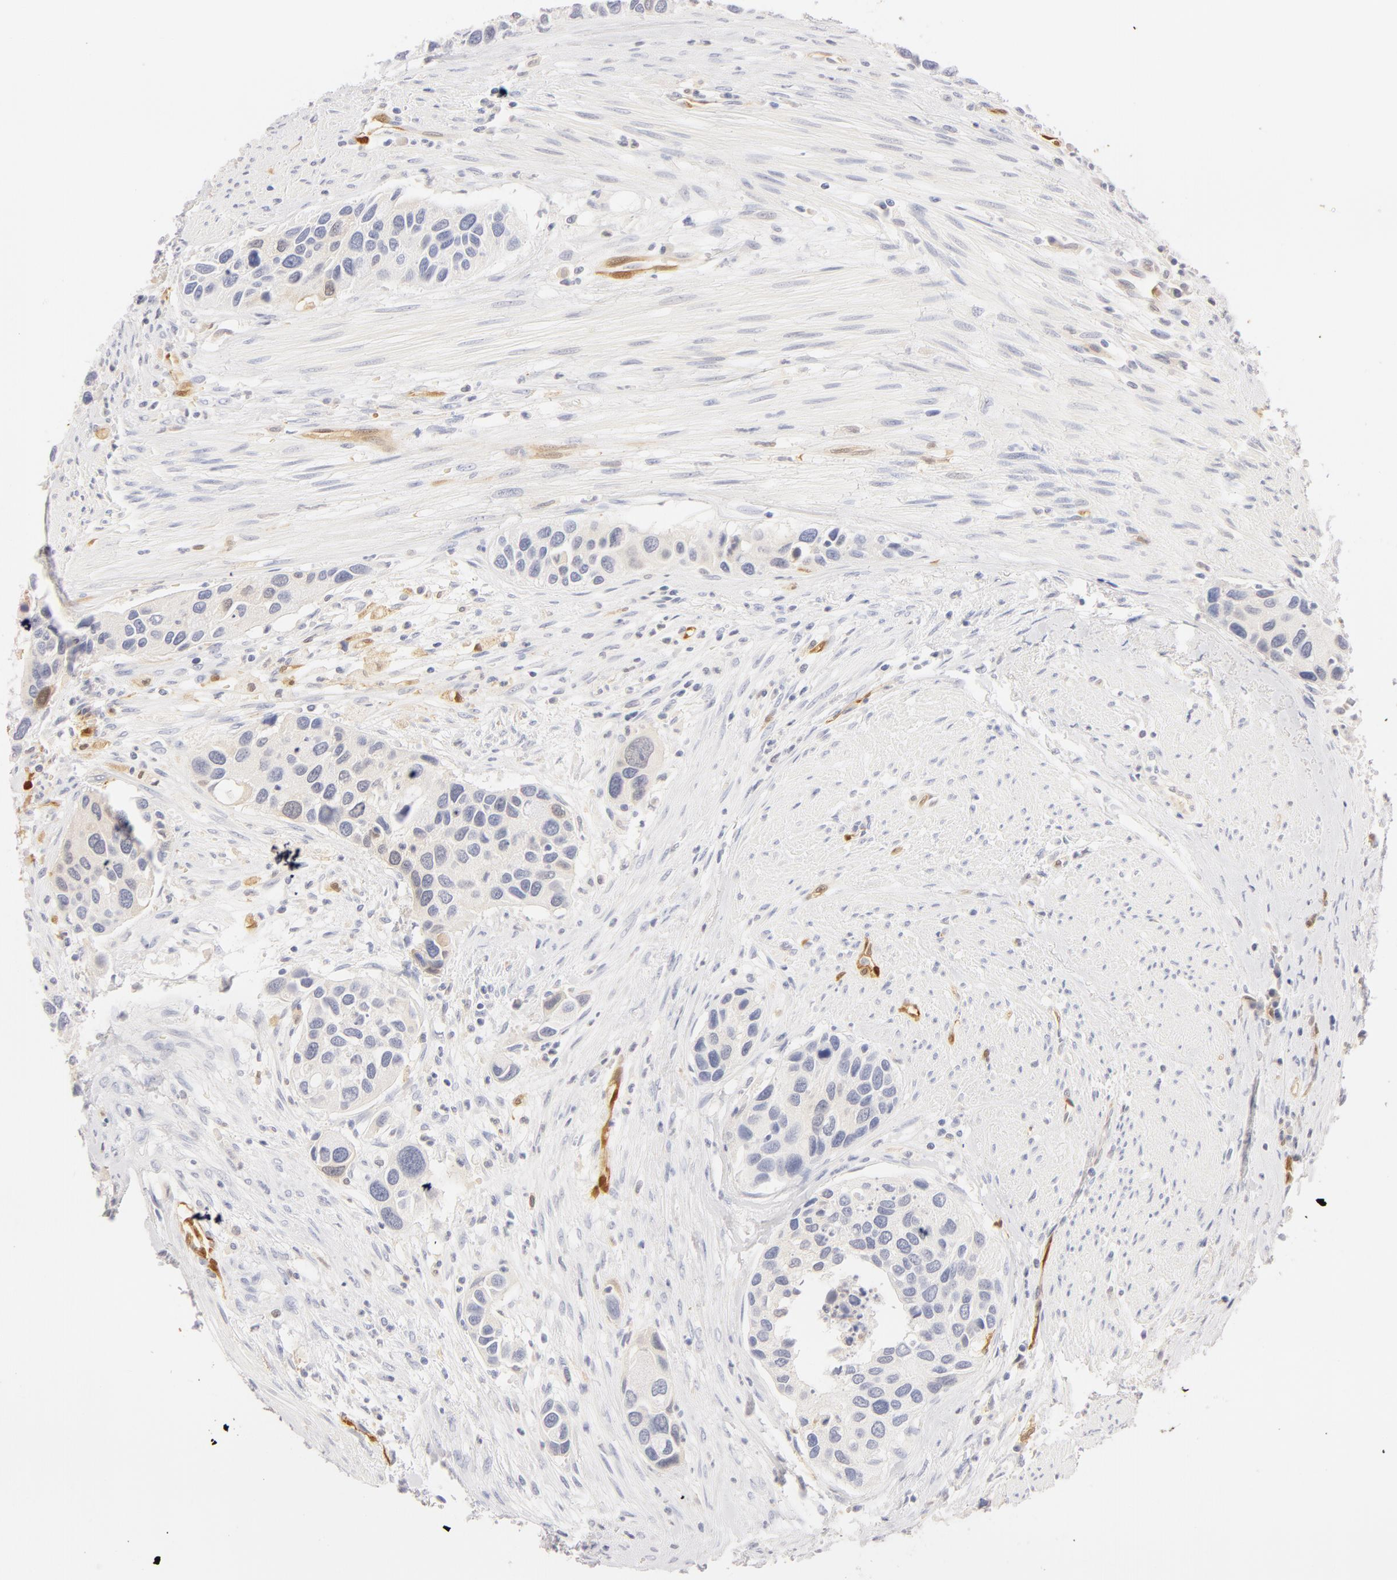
{"staining": {"intensity": "negative", "quantity": "none", "location": "none"}, "tissue": "urothelial cancer", "cell_type": "Tumor cells", "image_type": "cancer", "snomed": [{"axis": "morphology", "description": "Urothelial carcinoma, High grade"}, {"axis": "topography", "description": "Urinary bladder"}], "caption": "Human urothelial carcinoma (high-grade) stained for a protein using IHC demonstrates no staining in tumor cells.", "gene": "CA2", "patient": {"sex": "male", "age": 66}}